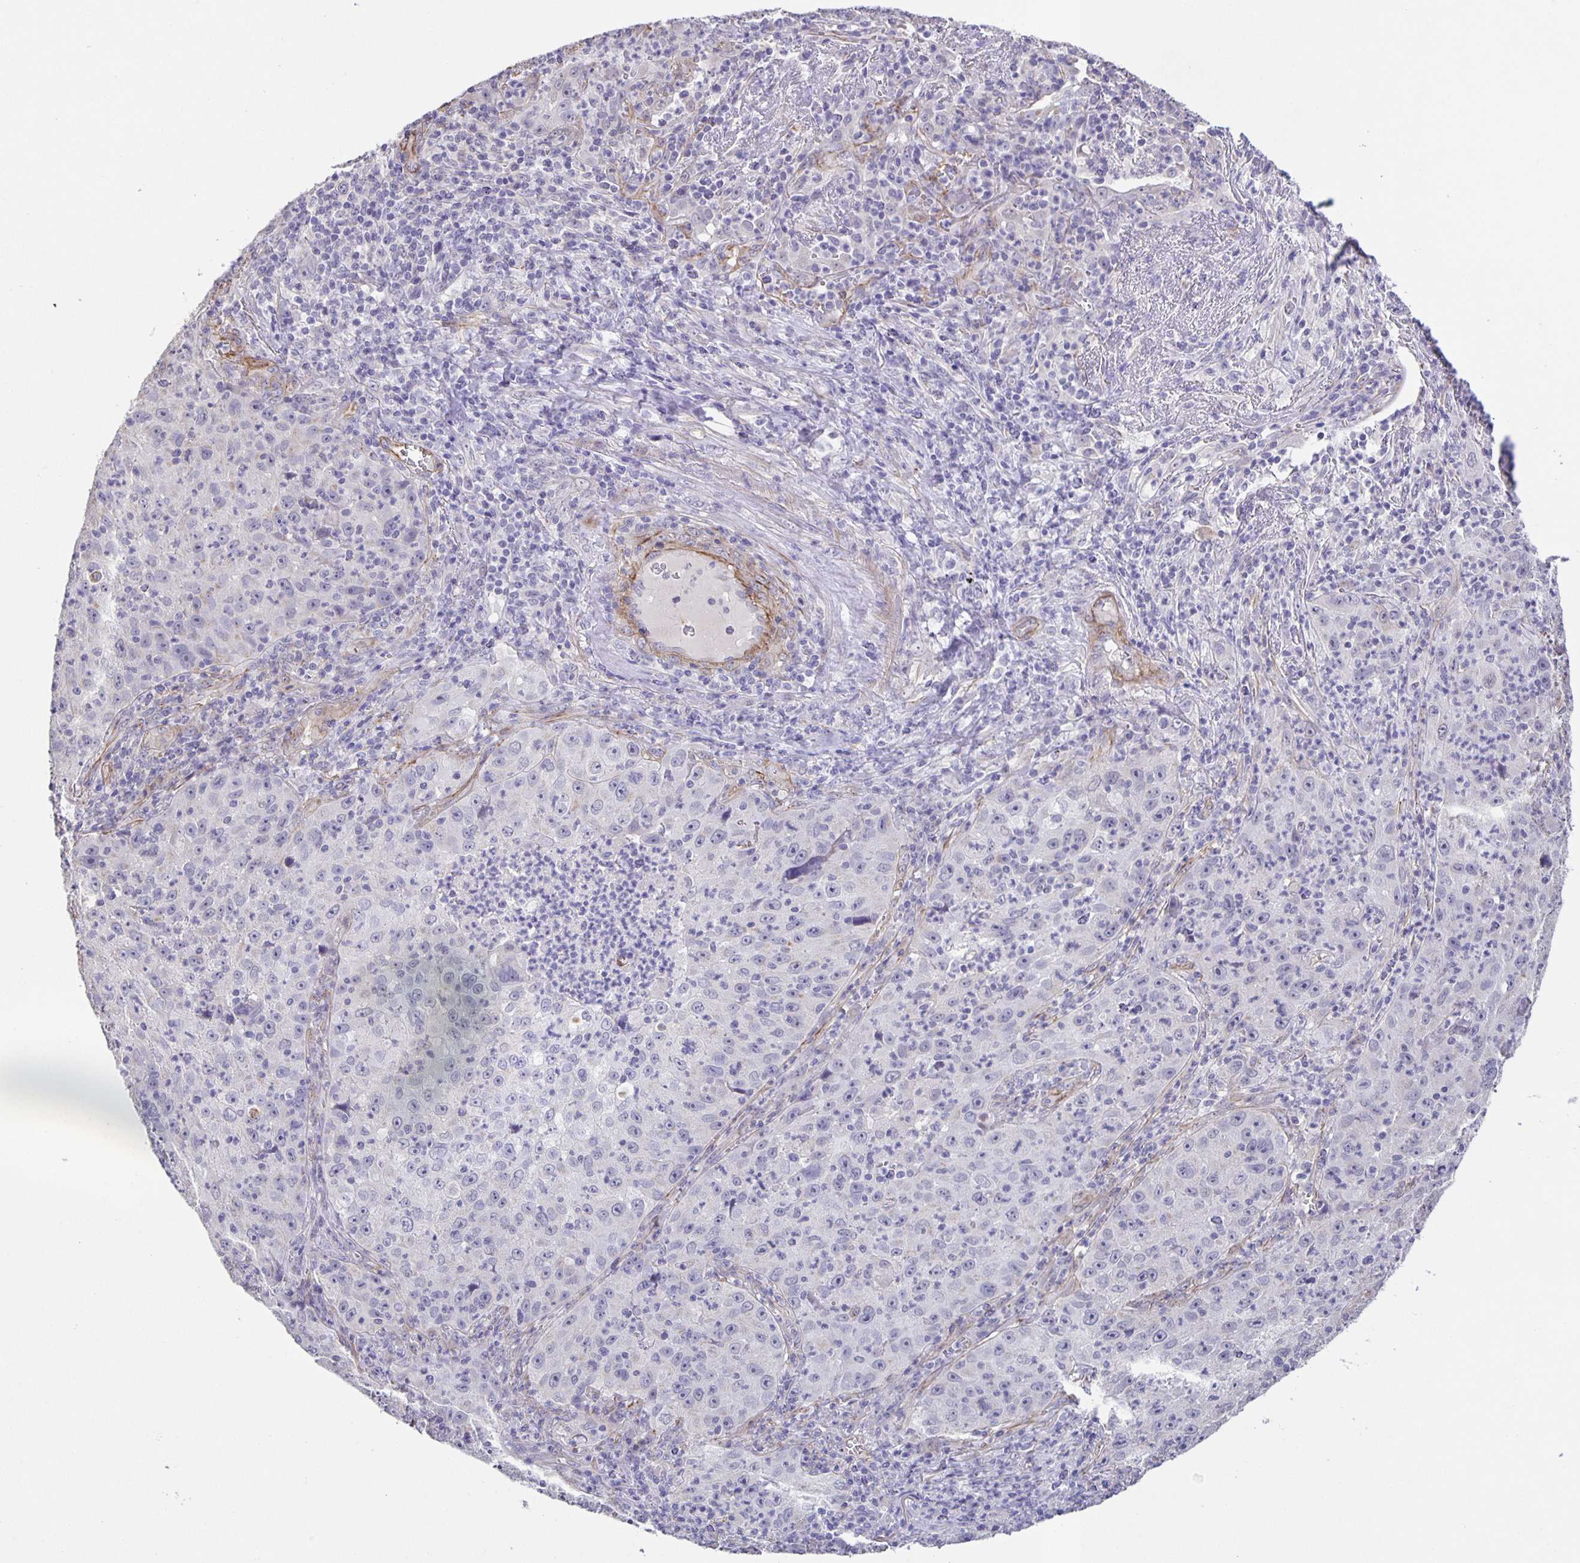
{"staining": {"intensity": "negative", "quantity": "none", "location": "none"}, "tissue": "lung cancer", "cell_type": "Tumor cells", "image_type": "cancer", "snomed": [{"axis": "morphology", "description": "Squamous cell carcinoma, NOS"}, {"axis": "topography", "description": "Lung"}], "caption": "This is a photomicrograph of immunohistochemistry staining of squamous cell carcinoma (lung), which shows no positivity in tumor cells.", "gene": "SRCIN1", "patient": {"sex": "male", "age": 71}}